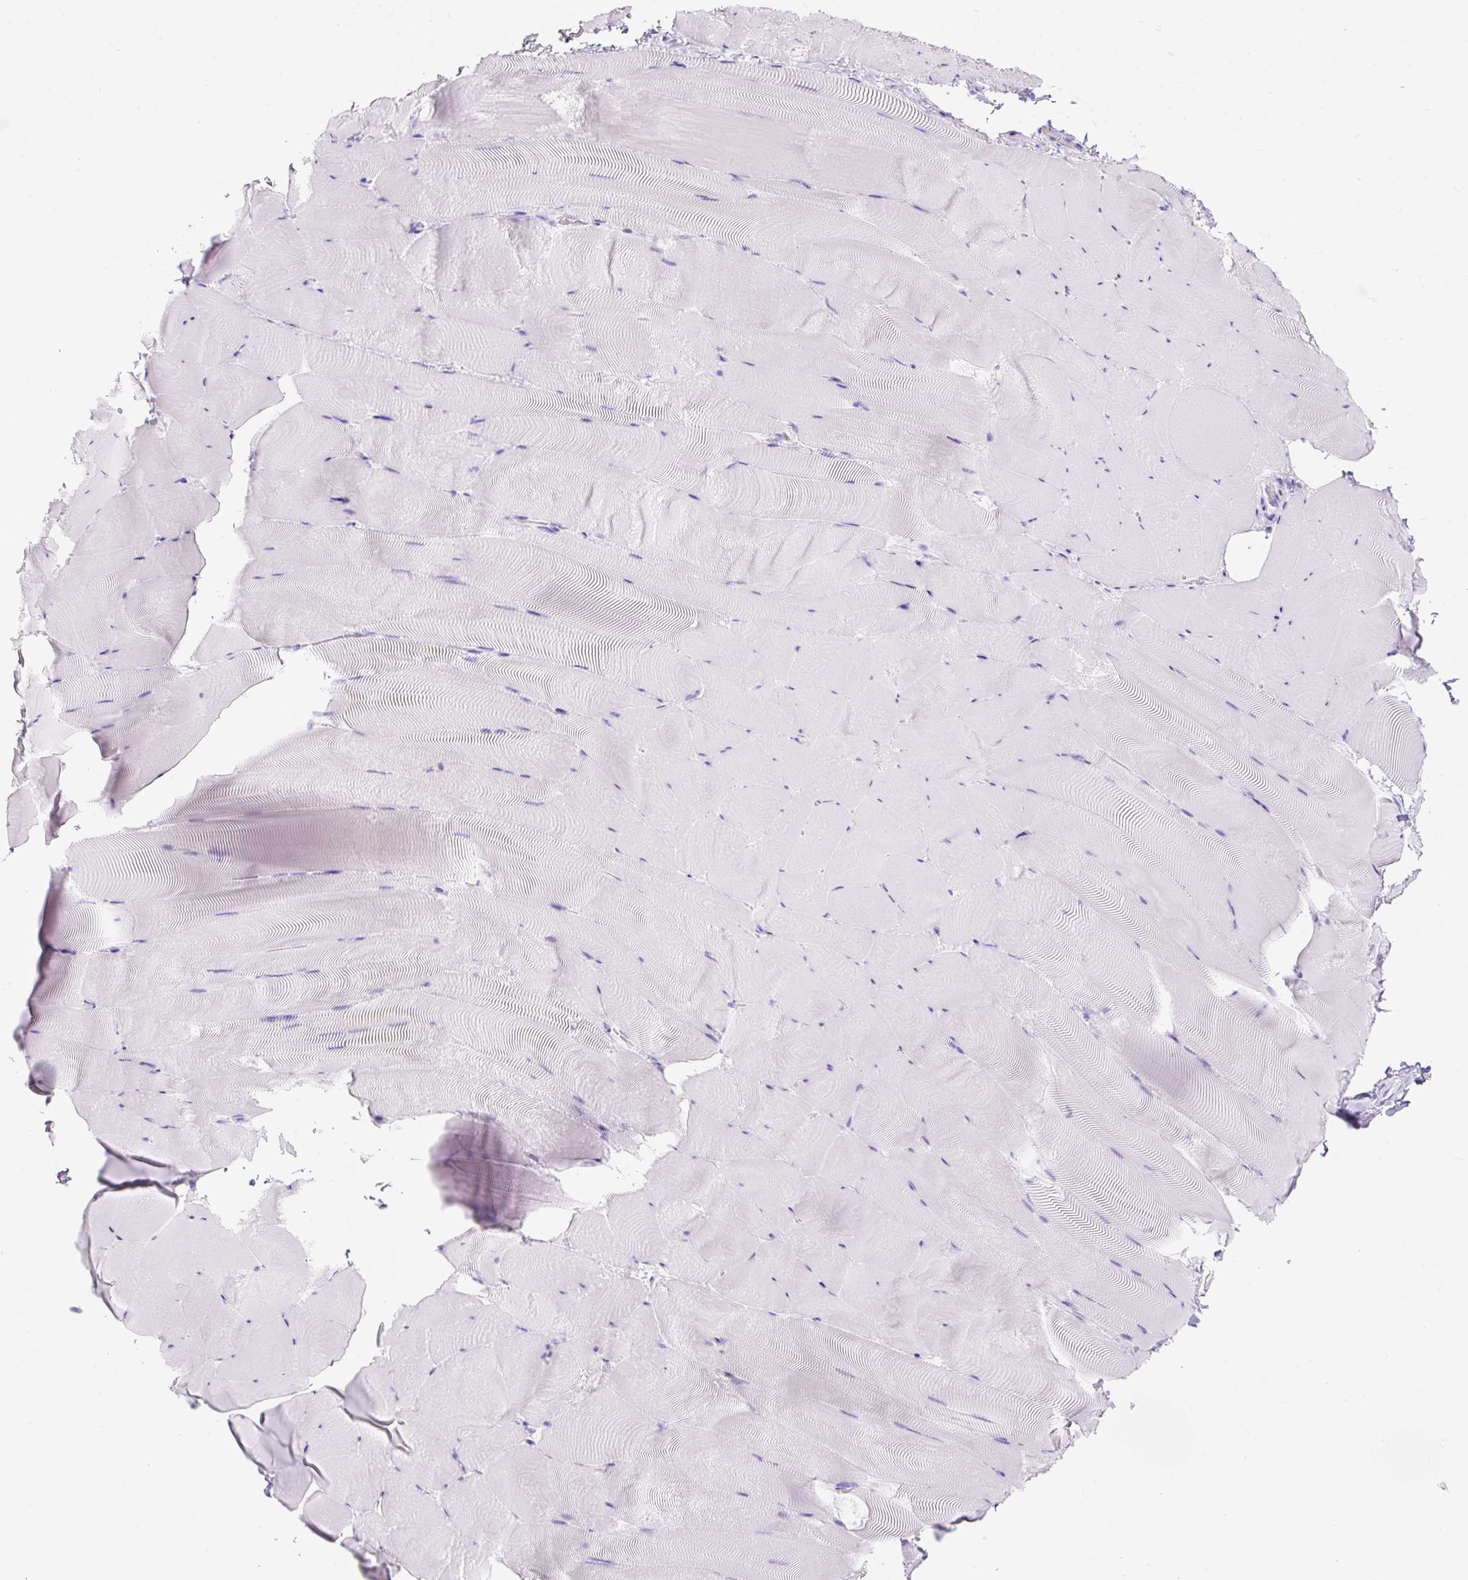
{"staining": {"intensity": "negative", "quantity": "none", "location": "none"}, "tissue": "skeletal muscle", "cell_type": "Myocytes", "image_type": "normal", "snomed": [{"axis": "morphology", "description": "Normal tissue, NOS"}, {"axis": "topography", "description": "Skeletal muscle"}], "caption": "Histopathology image shows no significant protein staining in myocytes of unremarkable skeletal muscle.", "gene": "TMEM200B", "patient": {"sex": "female", "age": 64}}